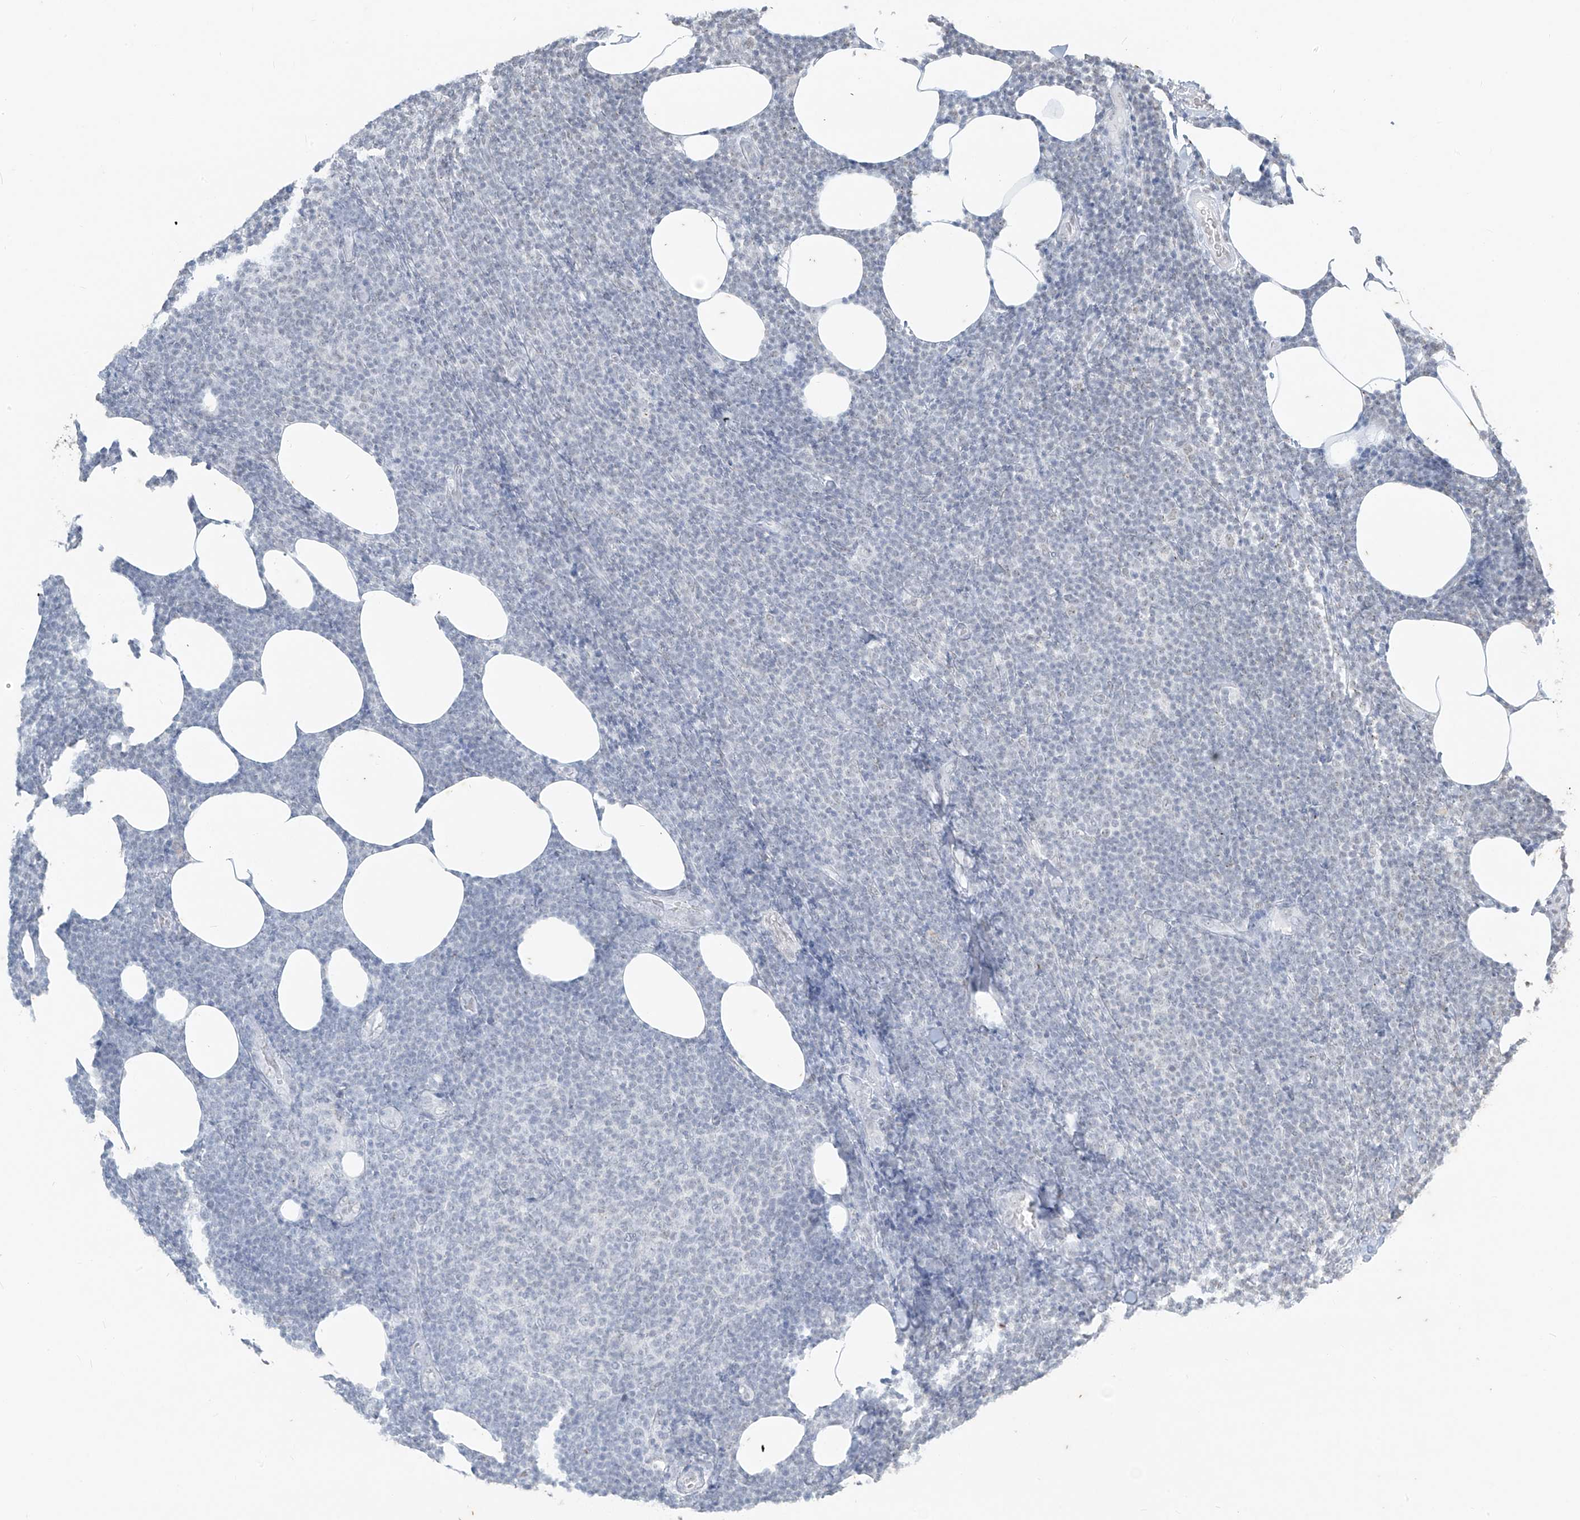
{"staining": {"intensity": "negative", "quantity": "none", "location": "none"}, "tissue": "lymphoma", "cell_type": "Tumor cells", "image_type": "cancer", "snomed": [{"axis": "morphology", "description": "Malignant lymphoma, non-Hodgkin's type, Low grade"}, {"axis": "topography", "description": "Lymph node"}], "caption": "IHC photomicrograph of malignant lymphoma, non-Hodgkin's type (low-grade) stained for a protein (brown), which exhibits no positivity in tumor cells.", "gene": "TFEC", "patient": {"sex": "male", "age": 66}}